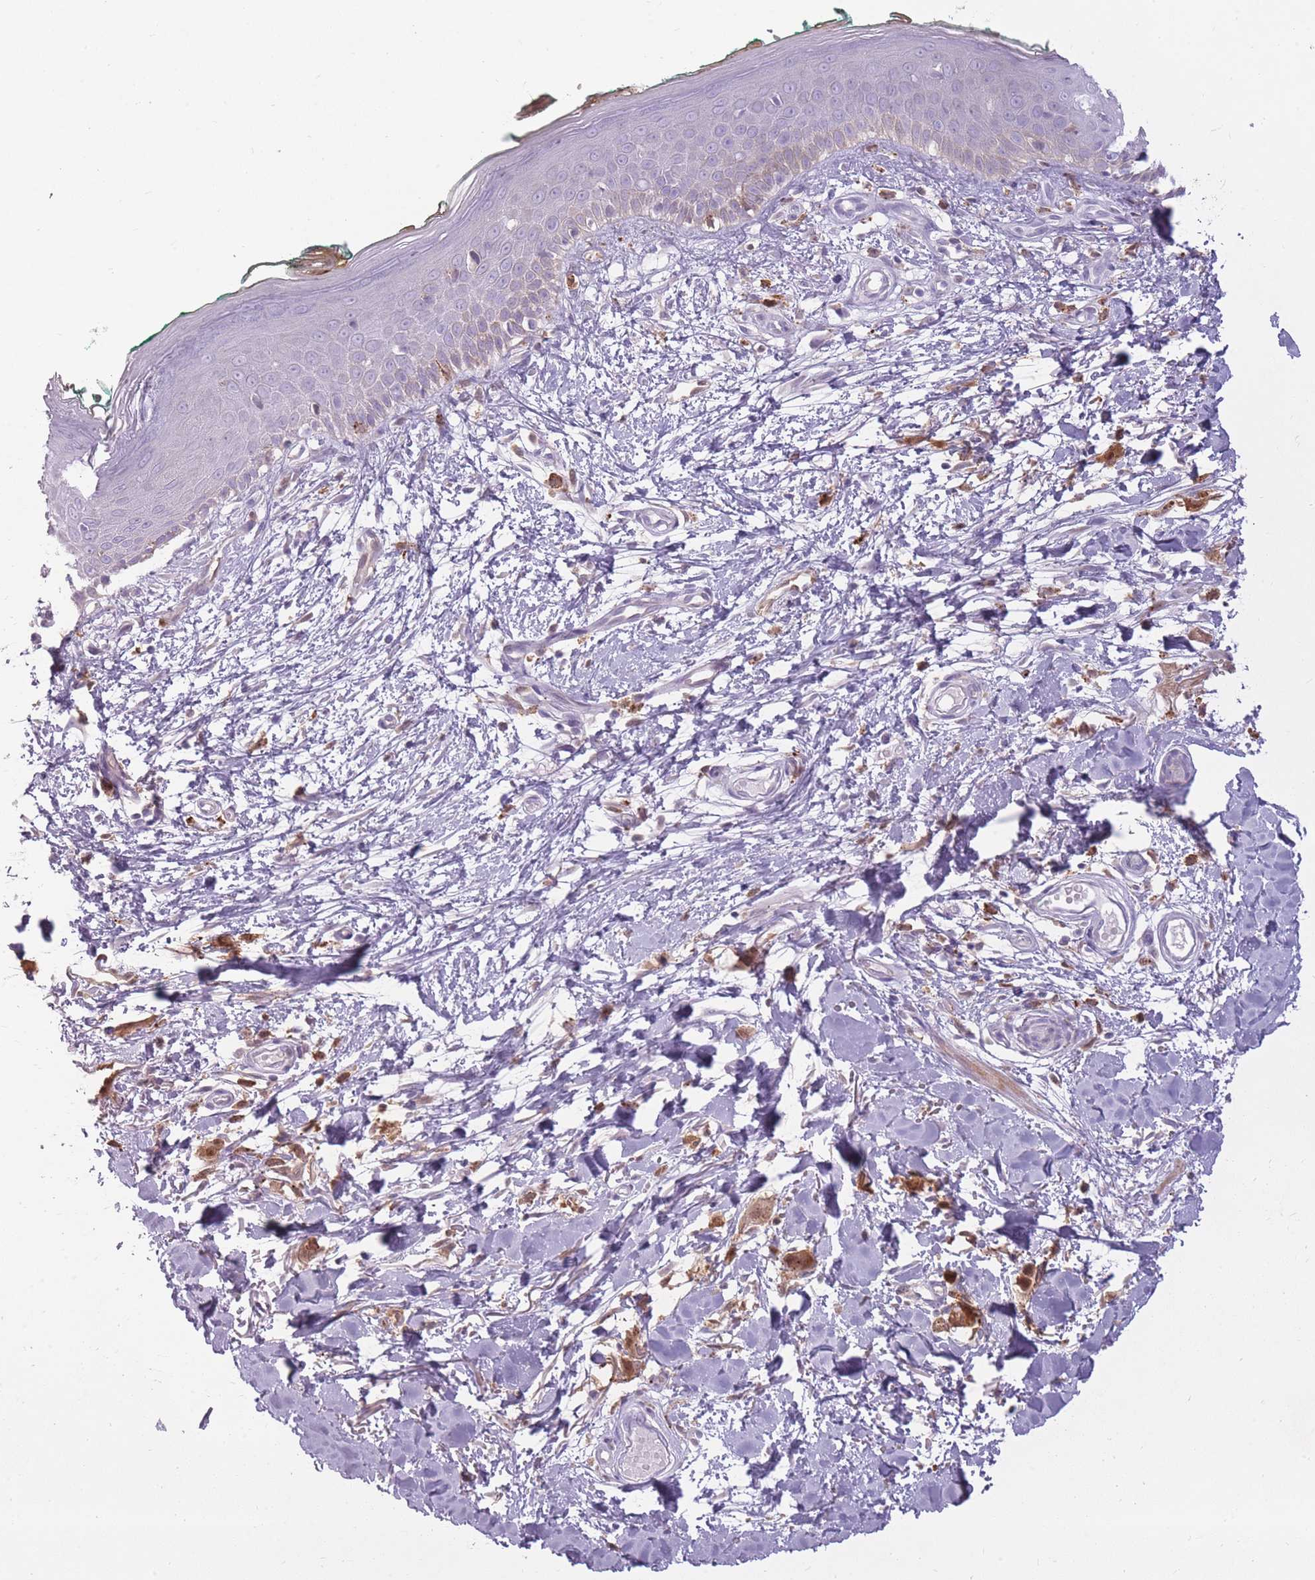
{"staining": {"intensity": "negative", "quantity": "none", "location": "none"}, "tissue": "skin", "cell_type": "Fibroblasts", "image_type": "normal", "snomed": [{"axis": "morphology", "description": "Normal tissue, NOS"}, {"axis": "morphology", "description": "Malignant melanoma, NOS"}, {"axis": "topography", "description": "Skin"}], "caption": "Skin was stained to show a protein in brown. There is no significant positivity in fibroblasts. (DAB immunohistochemistry visualized using brightfield microscopy, high magnification).", "gene": "LGALS9B", "patient": {"sex": "male", "age": 62}}